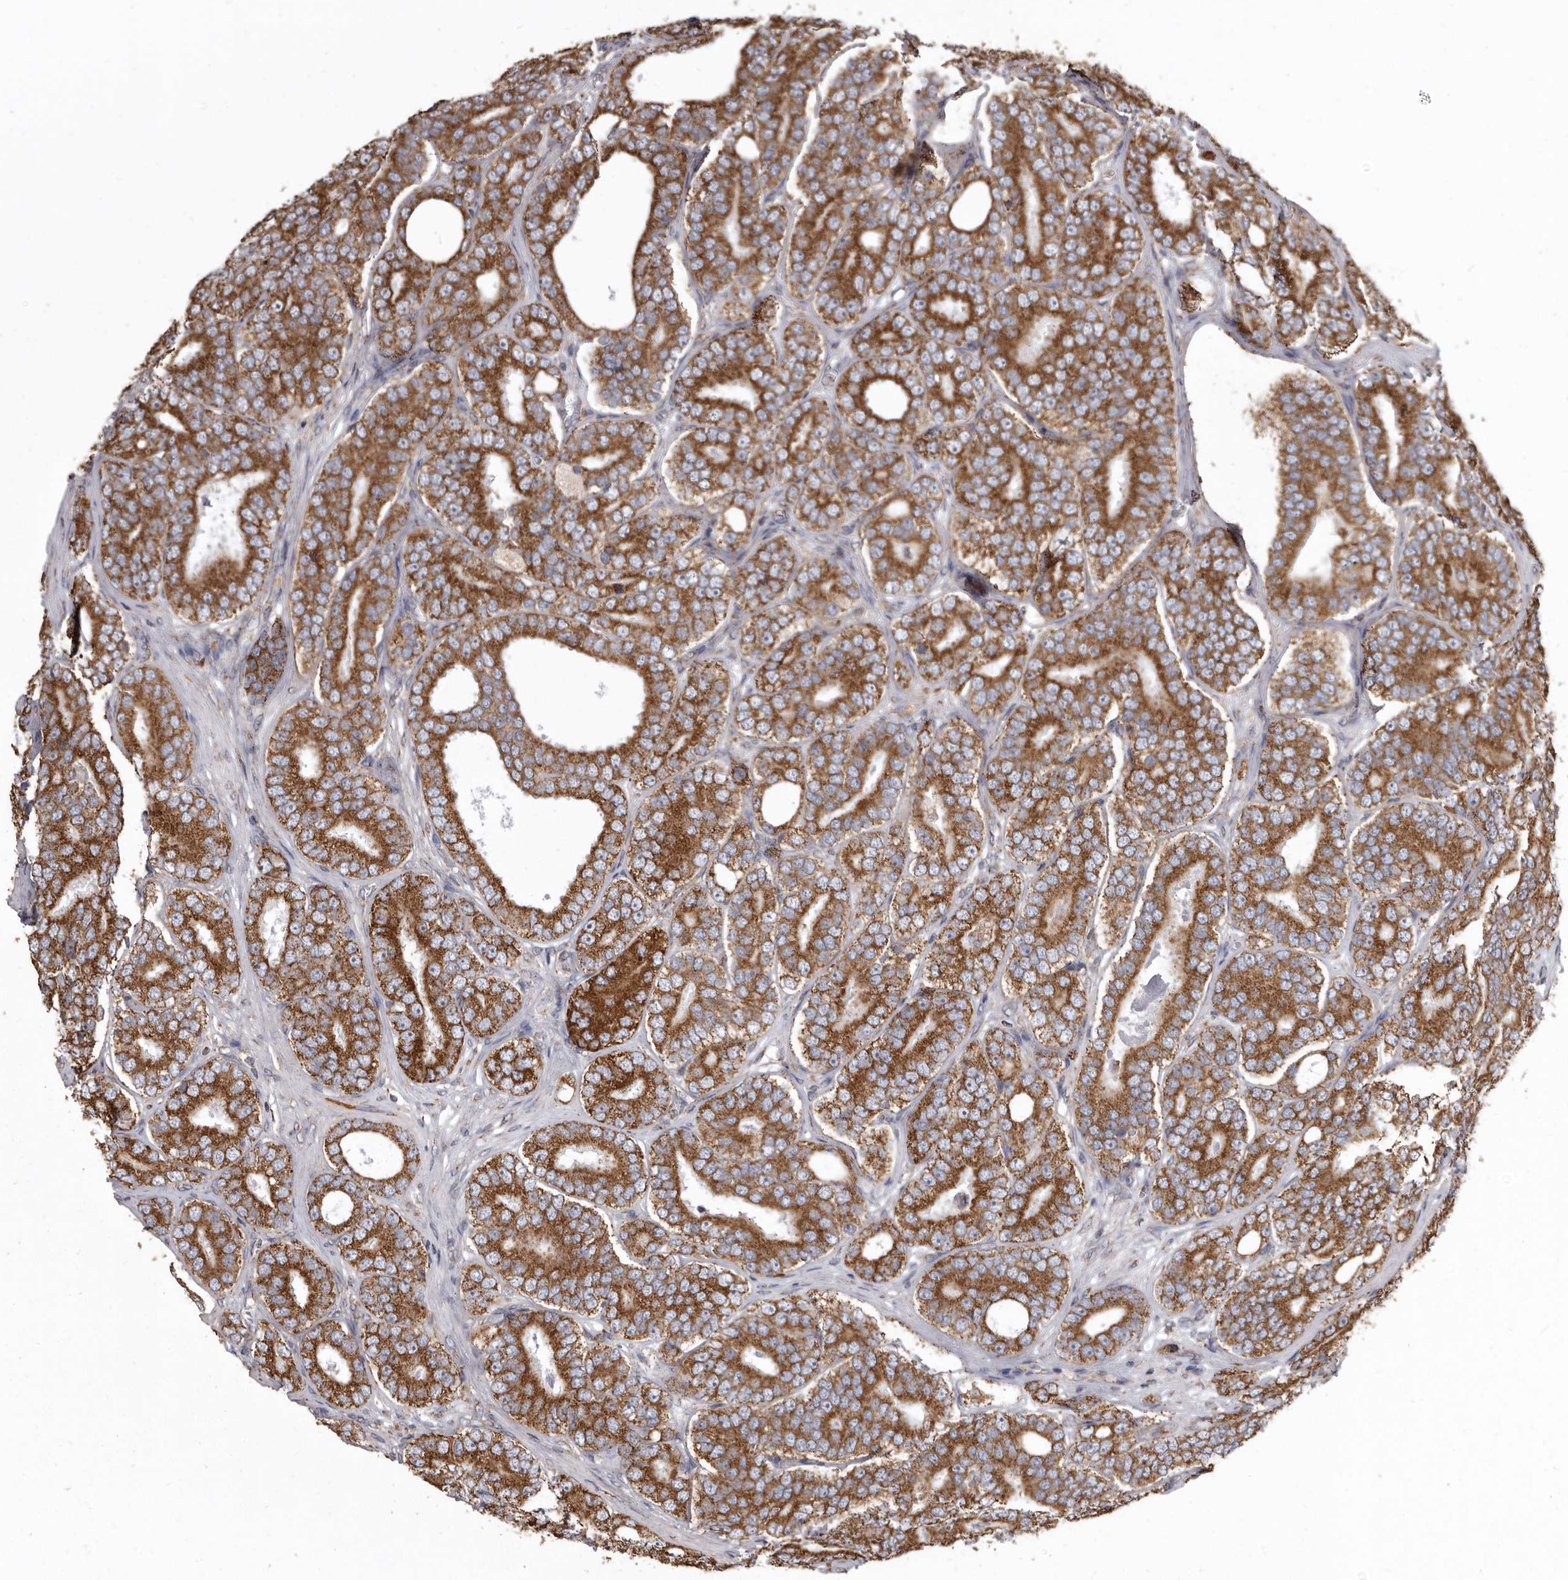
{"staining": {"intensity": "strong", "quantity": ">75%", "location": "cytoplasmic/membranous"}, "tissue": "prostate cancer", "cell_type": "Tumor cells", "image_type": "cancer", "snomed": [{"axis": "morphology", "description": "Adenocarcinoma, High grade"}, {"axis": "topography", "description": "Prostate"}], "caption": "Immunohistochemical staining of prostate cancer exhibits high levels of strong cytoplasmic/membranous protein positivity in about >75% of tumor cells. (DAB IHC with brightfield microscopy, high magnification).", "gene": "CDK5RAP3", "patient": {"sex": "male", "age": 56}}